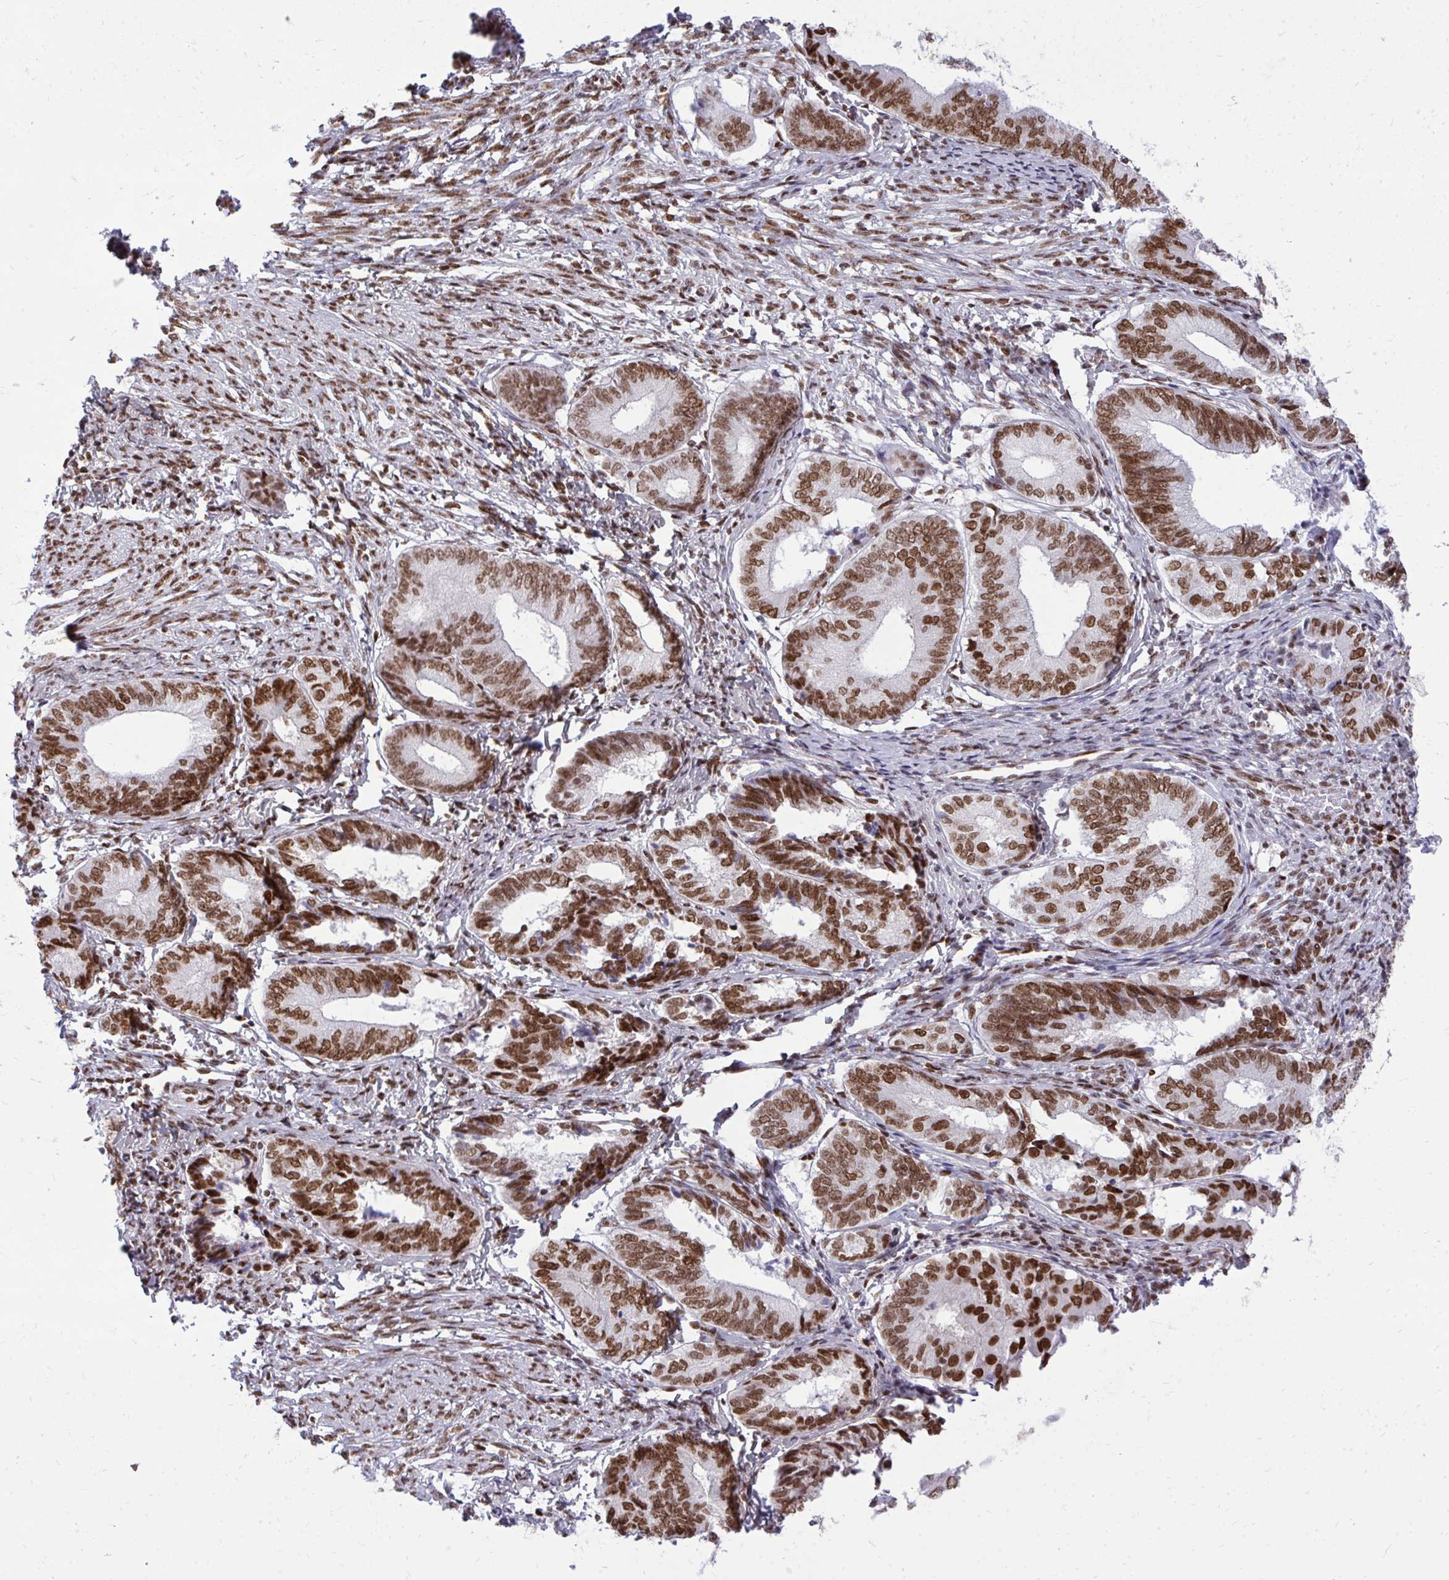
{"staining": {"intensity": "moderate", "quantity": ">75%", "location": "nuclear"}, "tissue": "endometrial cancer", "cell_type": "Tumor cells", "image_type": "cancer", "snomed": [{"axis": "morphology", "description": "Adenocarcinoma, NOS"}, {"axis": "topography", "description": "Endometrium"}], "caption": "Immunohistochemistry (DAB (3,3'-diaminobenzidine)) staining of human endometrial cancer demonstrates moderate nuclear protein staining in approximately >75% of tumor cells.", "gene": "CDYL", "patient": {"sex": "female", "age": 87}}